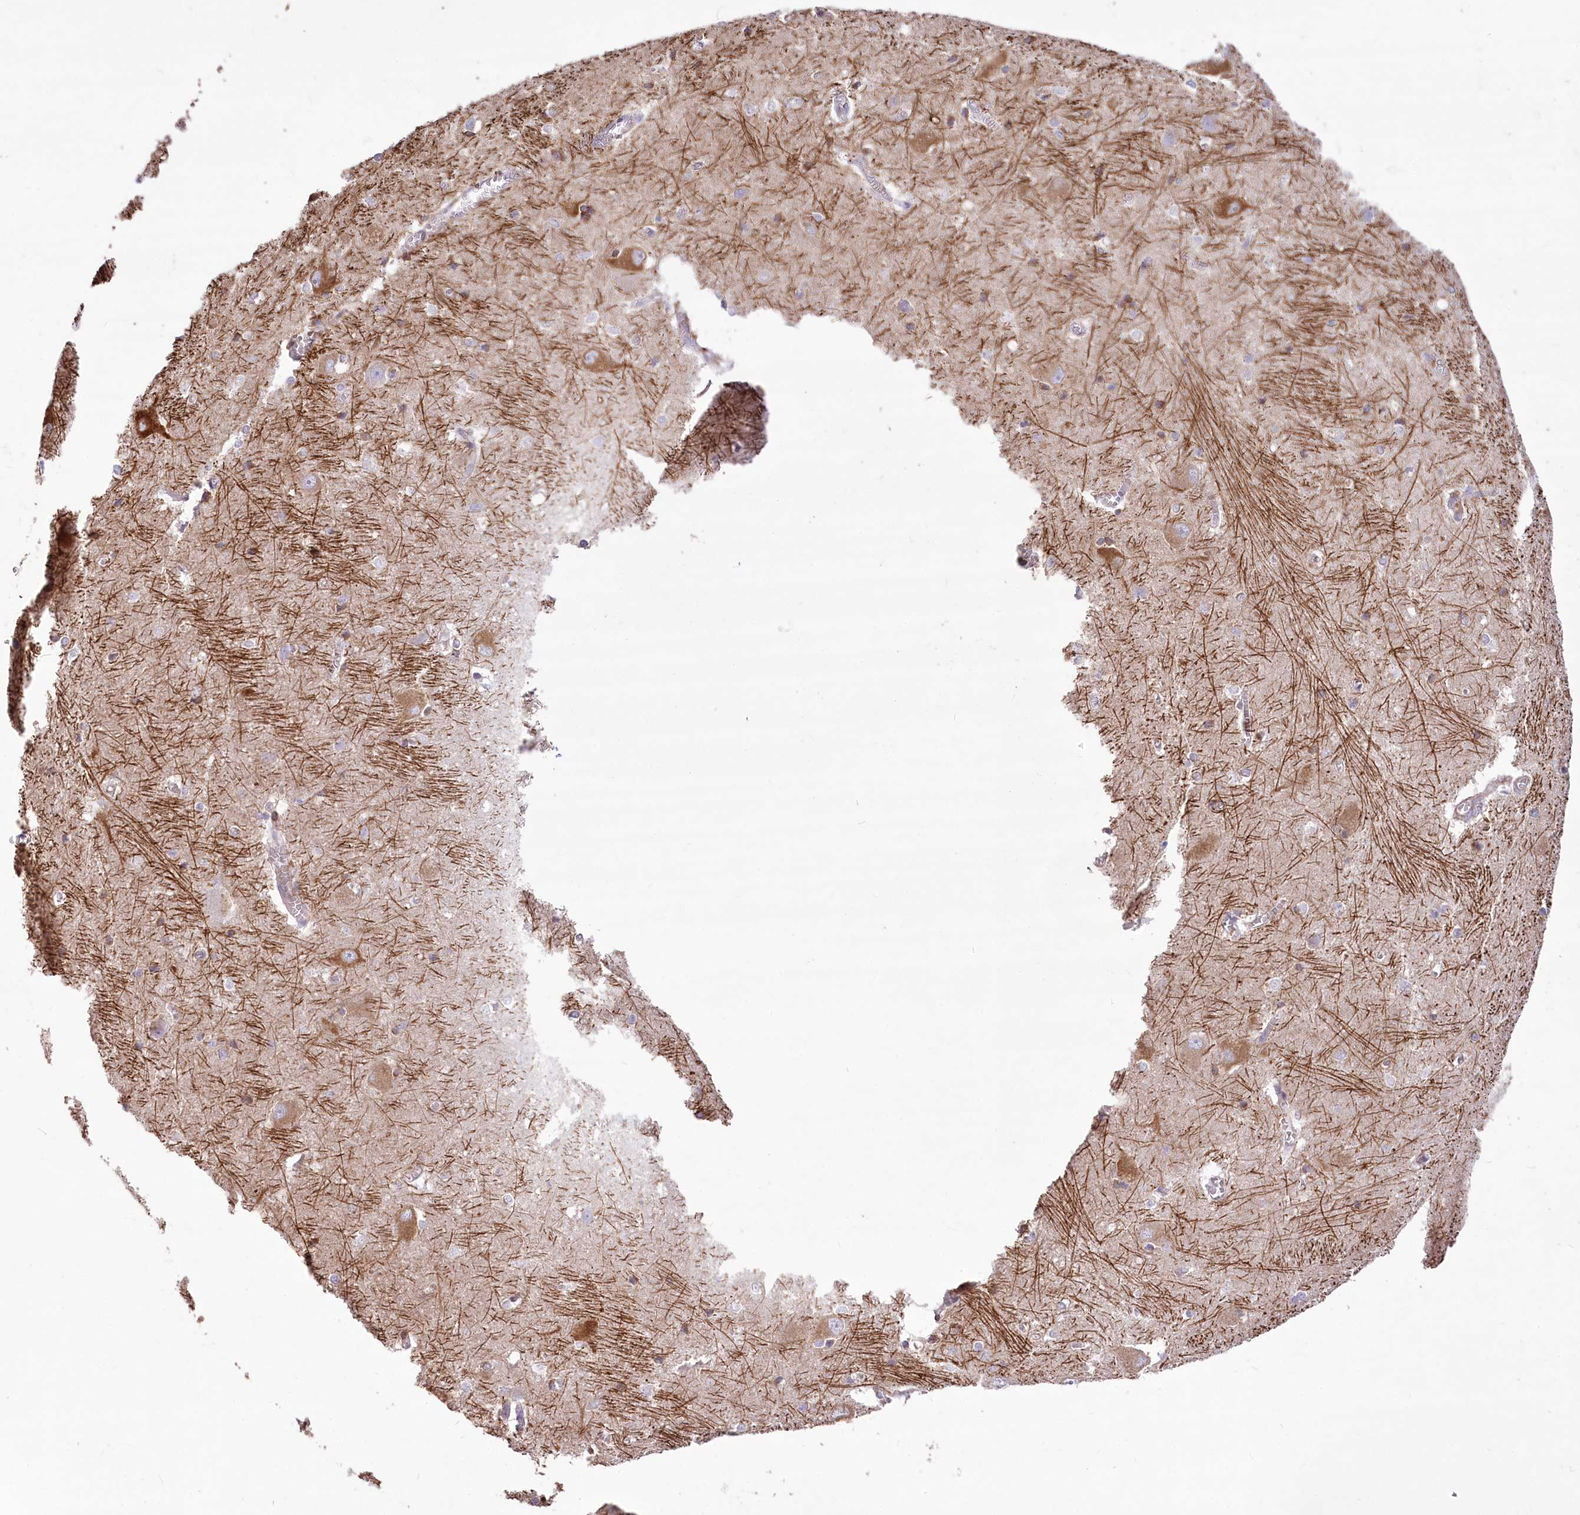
{"staining": {"intensity": "negative", "quantity": "none", "location": "none"}, "tissue": "caudate", "cell_type": "Glial cells", "image_type": "normal", "snomed": [{"axis": "morphology", "description": "Normal tissue, NOS"}, {"axis": "topography", "description": "Lateral ventricle wall"}], "caption": "DAB (3,3'-diaminobenzidine) immunohistochemical staining of unremarkable human caudate exhibits no significant positivity in glial cells. The staining was performed using DAB to visualize the protein expression in brown, while the nuclei were stained in blue with hematoxylin (Magnification: 20x).", "gene": "ANGPTL3", "patient": {"sex": "male", "age": 37}}